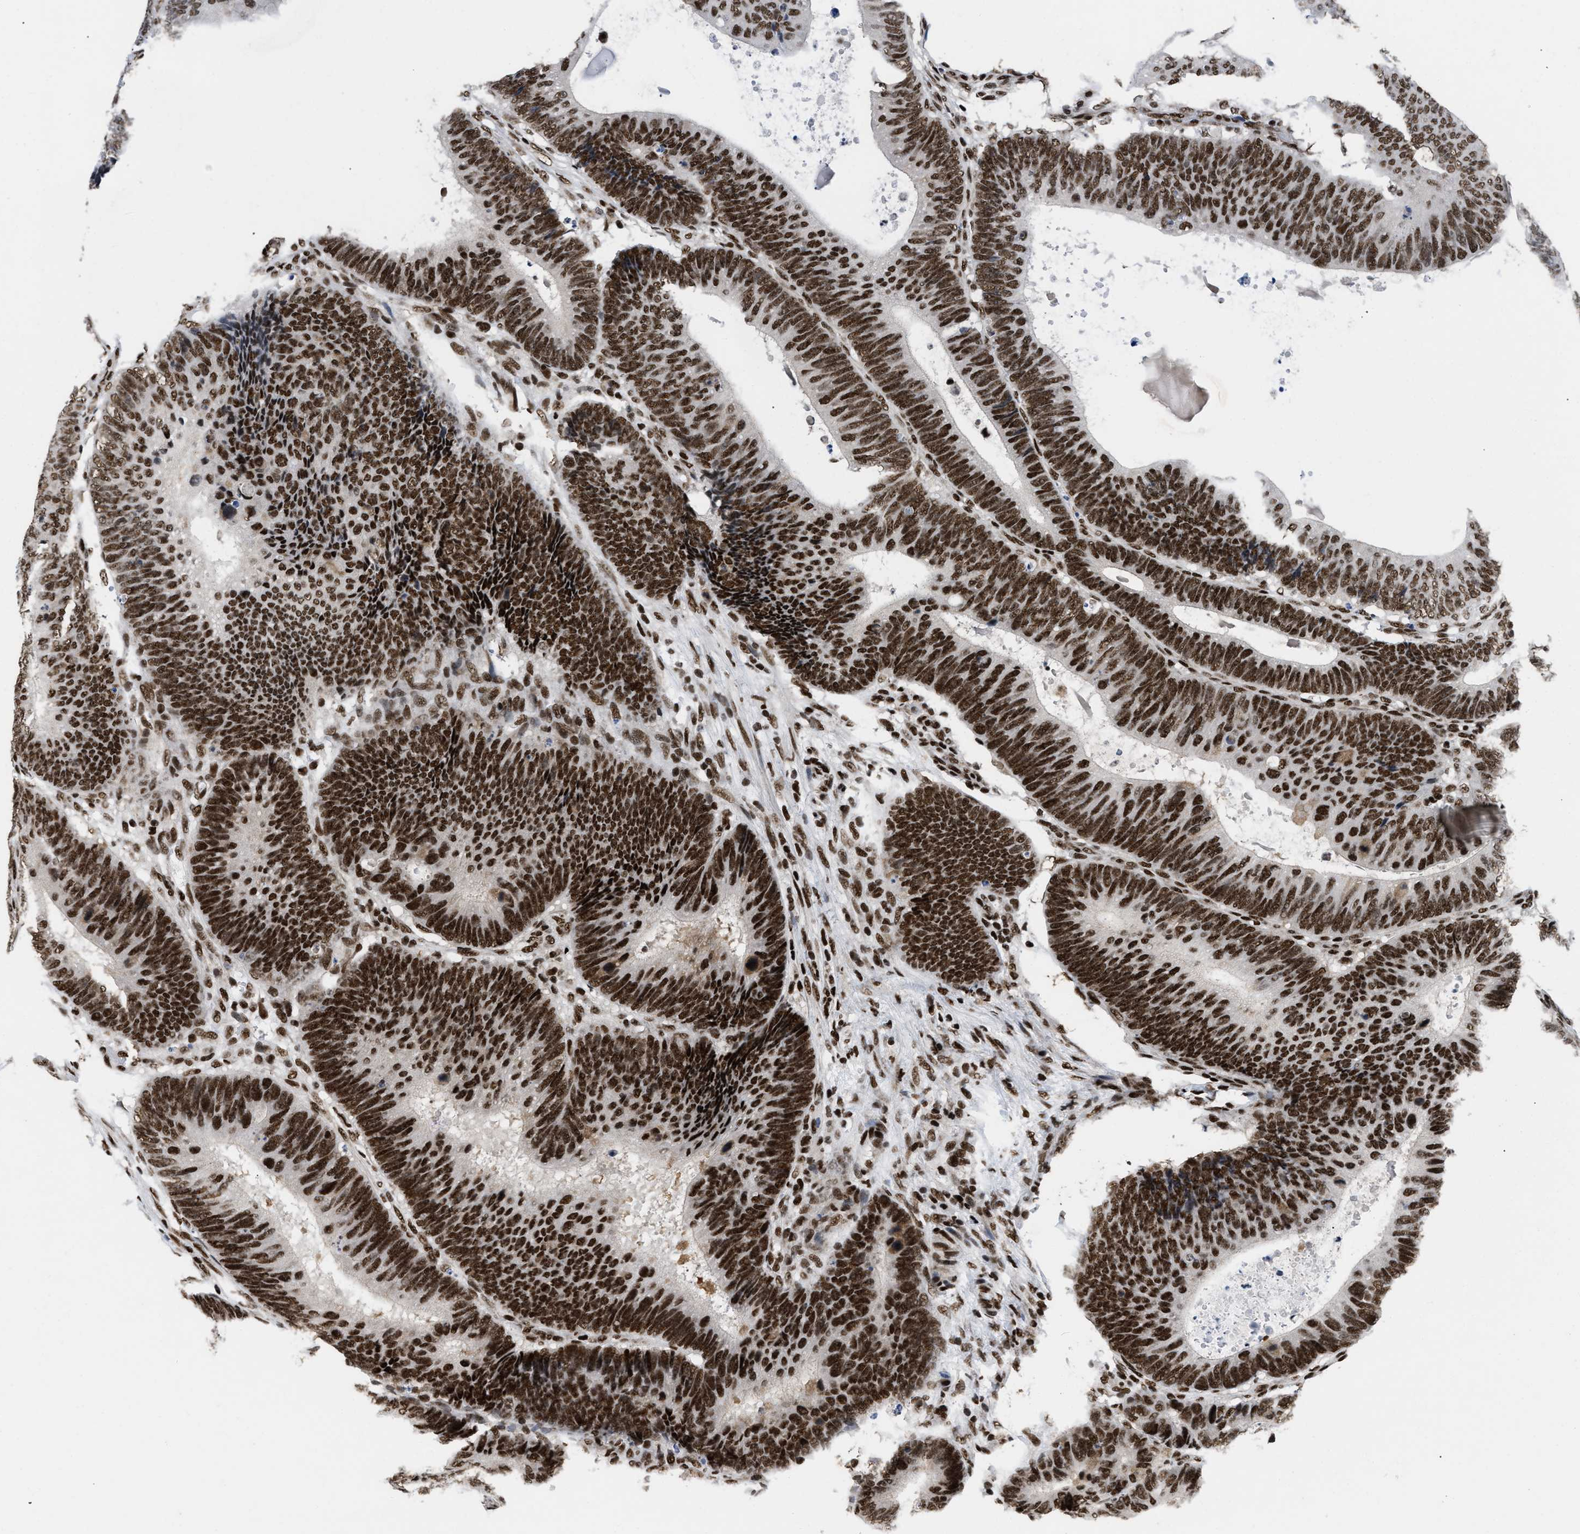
{"staining": {"intensity": "strong", "quantity": ">75%", "location": "nuclear"}, "tissue": "colorectal cancer", "cell_type": "Tumor cells", "image_type": "cancer", "snomed": [{"axis": "morphology", "description": "Adenocarcinoma, NOS"}, {"axis": "topography", "description": "Colon"}], "caption": "Brown immunohistochemical staining in human colorectal cancer displays strong nuclear staining in about >75% of tumor cells.", "gene": "CREB1", "patient": {"sex": "male", "age": 56}}